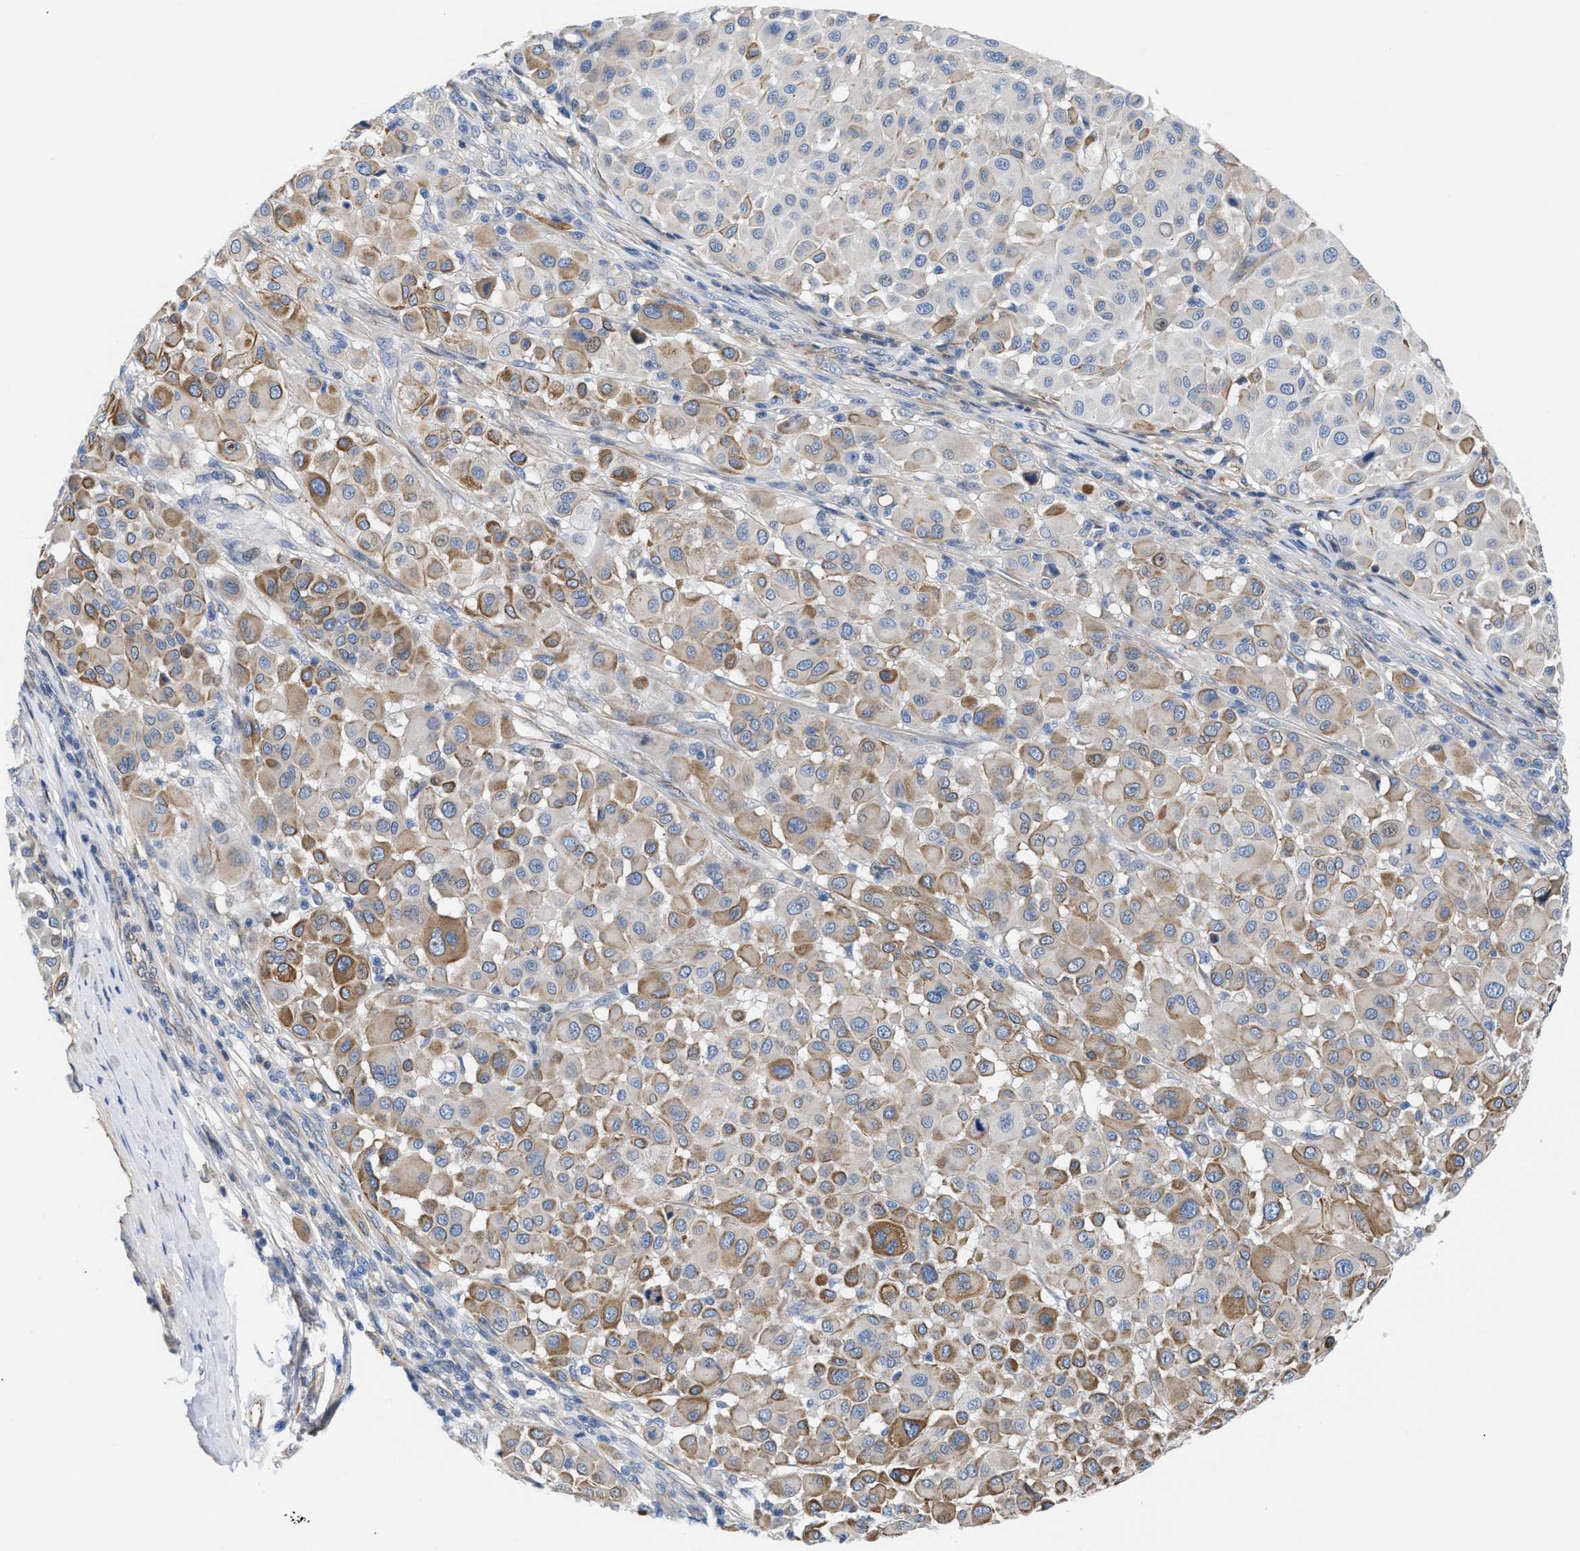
{"staining": {"intensity": "moderate", "quantity": "25%-75%", "location": "cytoplasmic/membranous"}, "tissue": "melanoma", "cell_type": "Tumor cells", "image_type": "cancer", "snomed": [{"axis": "morphology", "description": "Malignant melanoma, Metastatic site"}, {"axis": "topography", "description": "Soft tissue"}], "caption": "IHC image of neoplastic tissue: human melanoma stained using immunohistochemistry (IHC) exhibits medium levels of moderate protein expression localized specifically in the cytoplasmic/membranous of tumor cells, appearing as a cytoplasmic/membranous brown color.", "gene": "TFPI", "patient": {"sex": "male", "age": 41}}